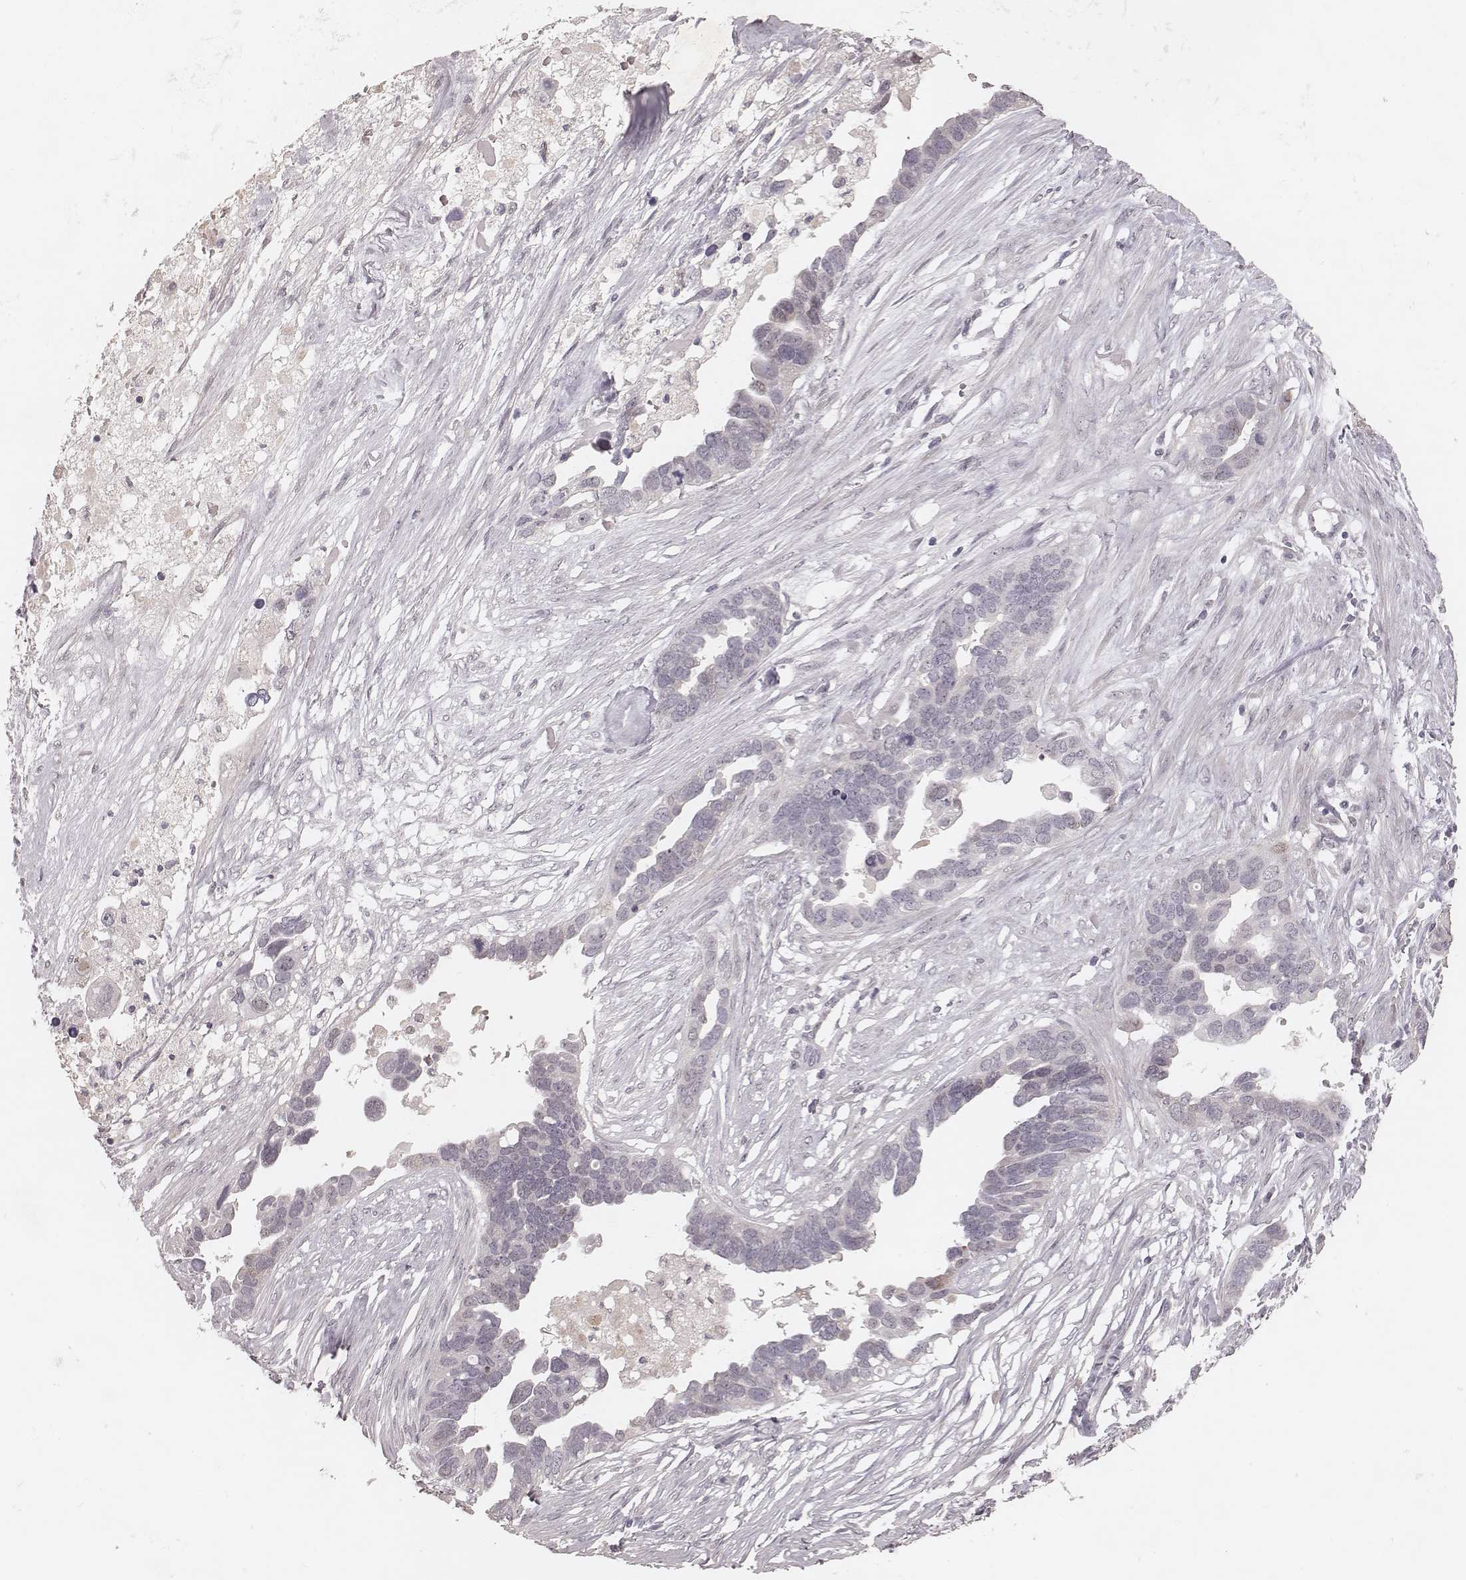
{"staining": {"intensity": "negative", "quantity": "none", "location": "none"}, "tissue": "ovarian cancer", "cell_type": "Tumor cells", "image_type": "cancer", "snomed": [{"axis": "morphology", "description": "Cystadenocarcinoma, serous, NOS"}, {"axis": "topography", "description": "Ovary"}], "caption": "Immunohistochemistry image of neoplastic tissue: human serous cystadenocarcinoma (ovarian) stained with DAB reveals no significant protein positivity in tumor cells.", "gene": "FAM13B", "patient": {"sex": "female", "age": 54}}